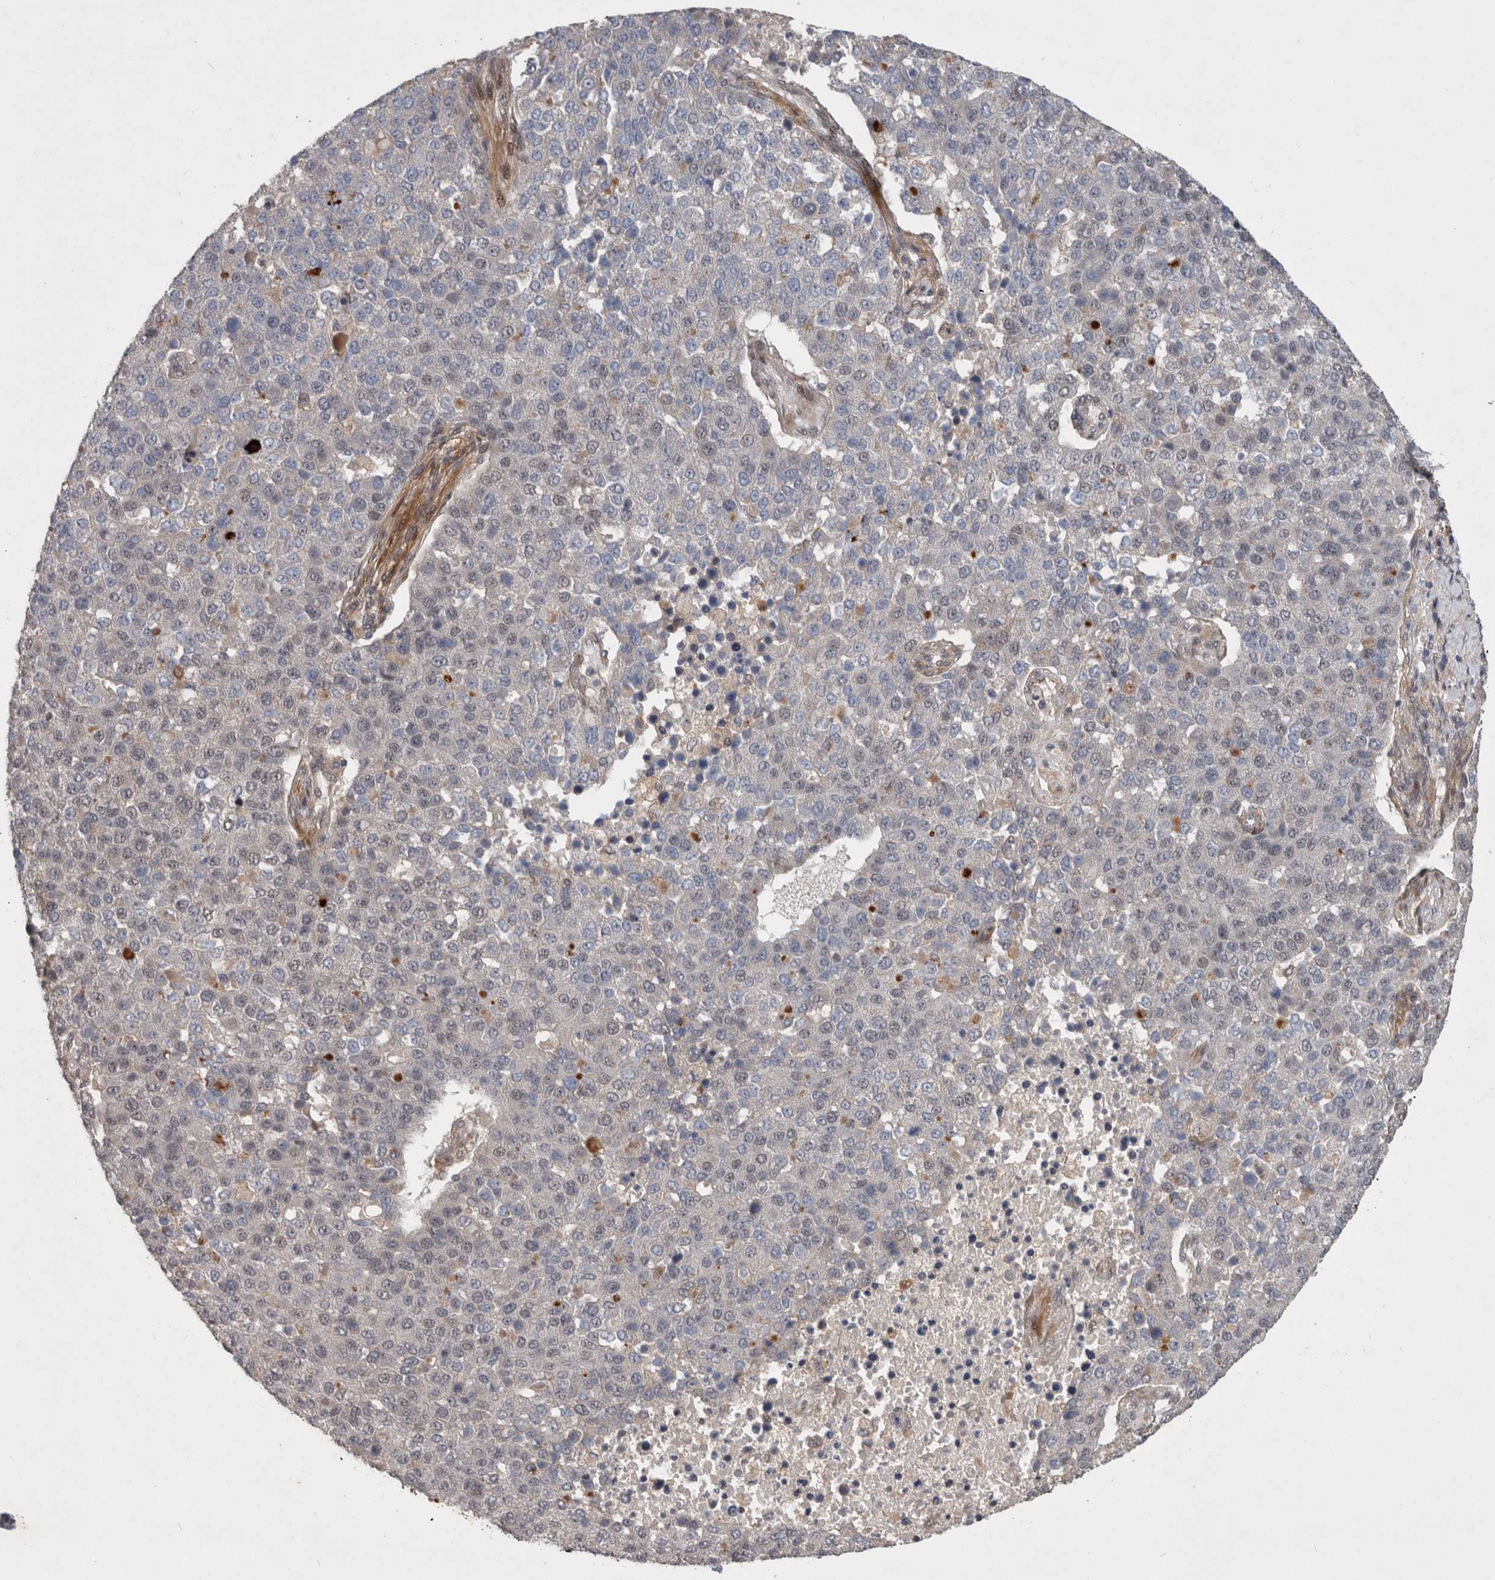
{"staining": {"intensity": "negative", "quantity": "none", "location": "none"}, "tissue": "pancreatic cancer", "cell_type": "Tumor cells", "image_type": "cancer", "snomed": [{"axis": "morphology", "description": "Adenocarcinoma, NOS"}, {"axis": "topography", "description": "Pancreas"}], "caption": "Tumor cells show no significant positivity in pancreatic cancer.", "gene": "GIMAP6", "patient": {"sex": "female", "age": 61}}